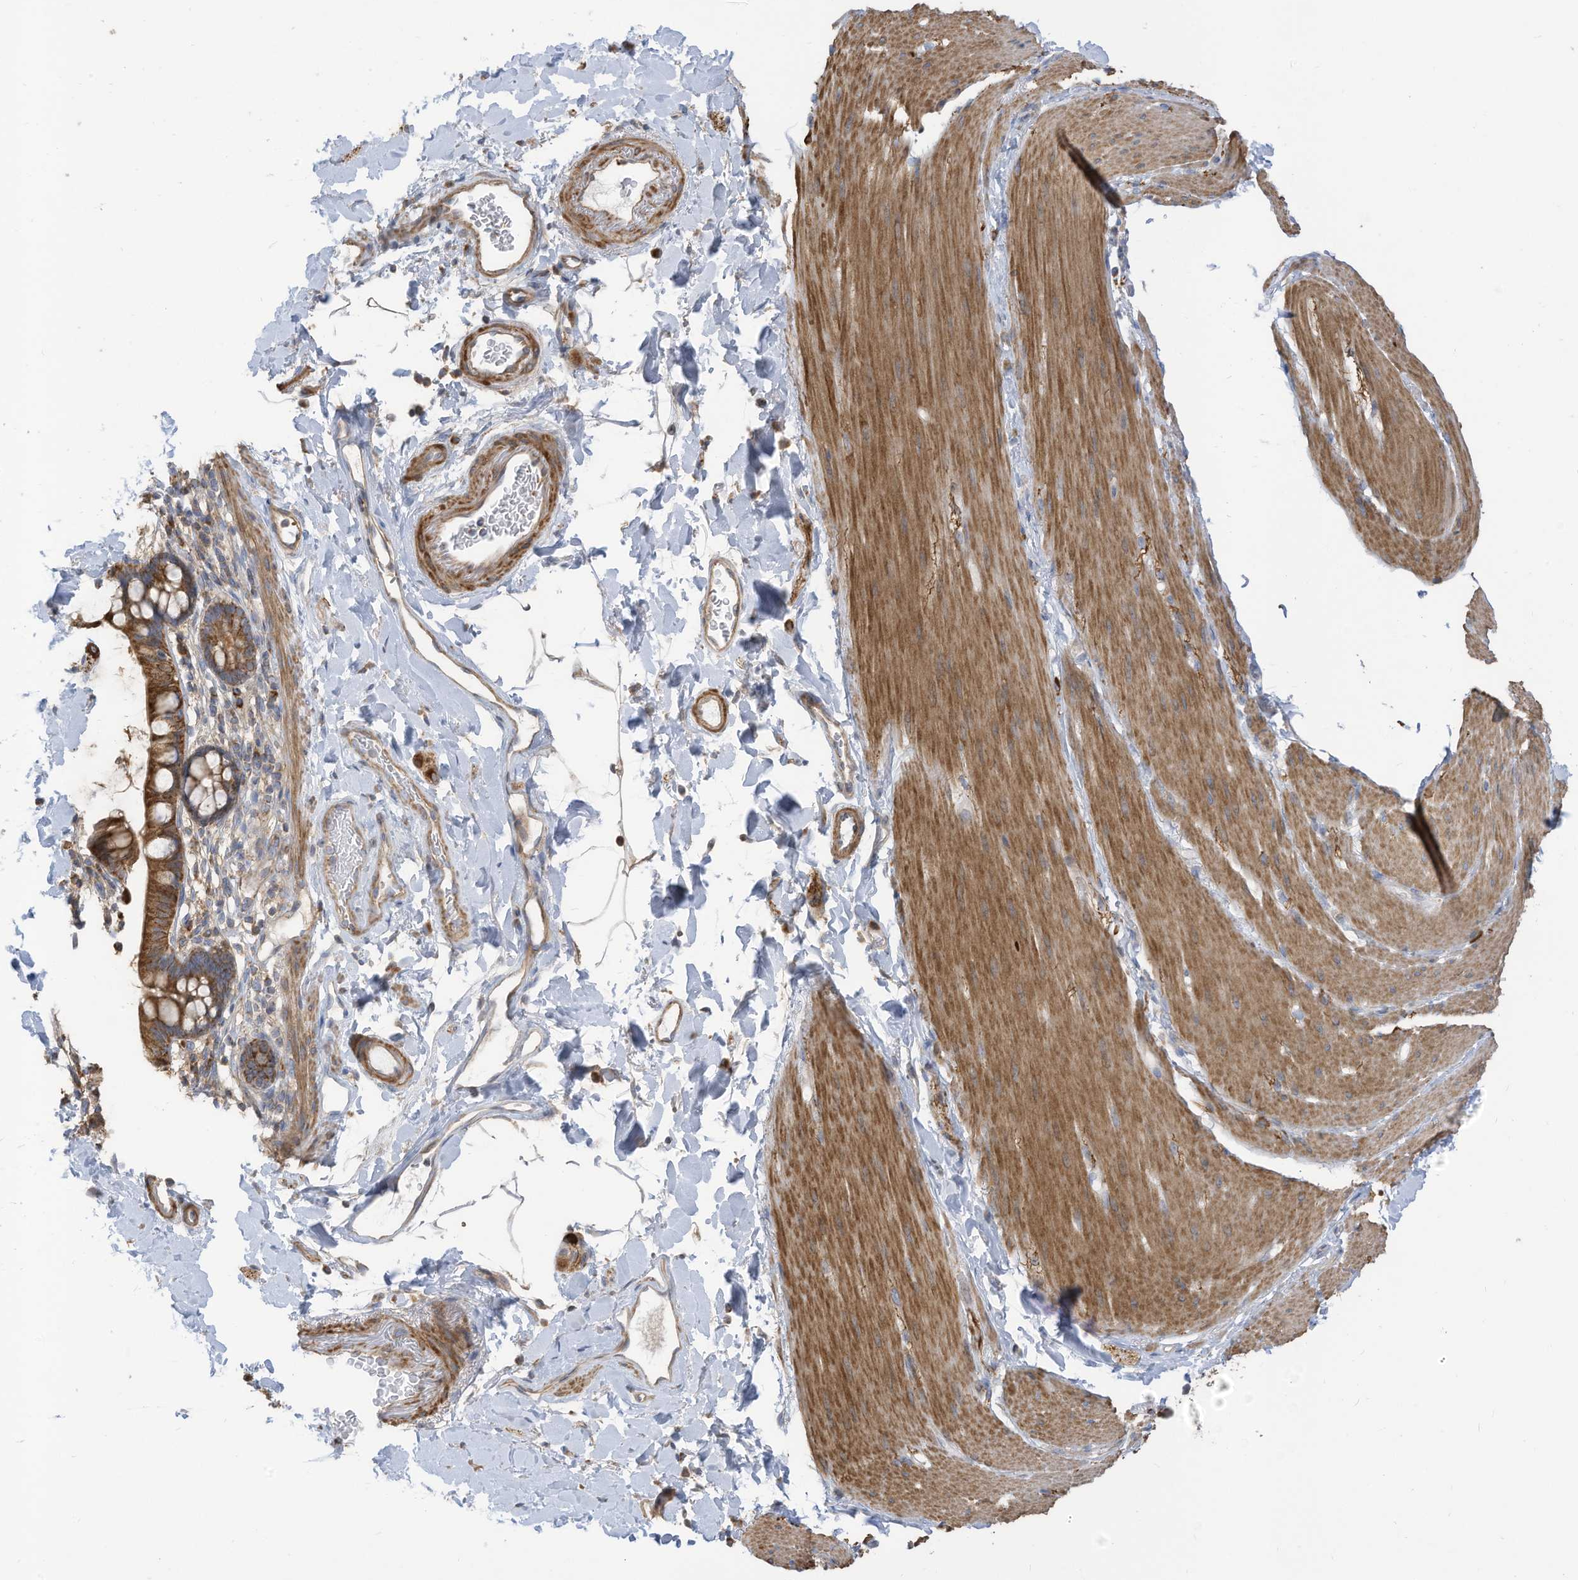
{"staining": {"intensity": "moderate", "quantity": "25%-75%", "location": "cytoplasmic/membranous"}, "tissue": "smooth muscle", "cell_type": "Smooth muscle cells", "image_type": "normal", "snomed": [{"axis": "morphology", "description": "Normal tissue, NOS"}, {"axis": "topography", "description": "Smooth muscle"}, {"axis": "topography", "description": "Small intestine"}], "caption": "IHC (DAB (3,3'-diaminobenzidine)) staining of normal smooth muscle displays moderate cytoplasmic/membranous protein expression in about 25%-75% of smooth muscle cells.", "gene": "GTPBP2", "patient": {"sex": "female", "age": 84}}